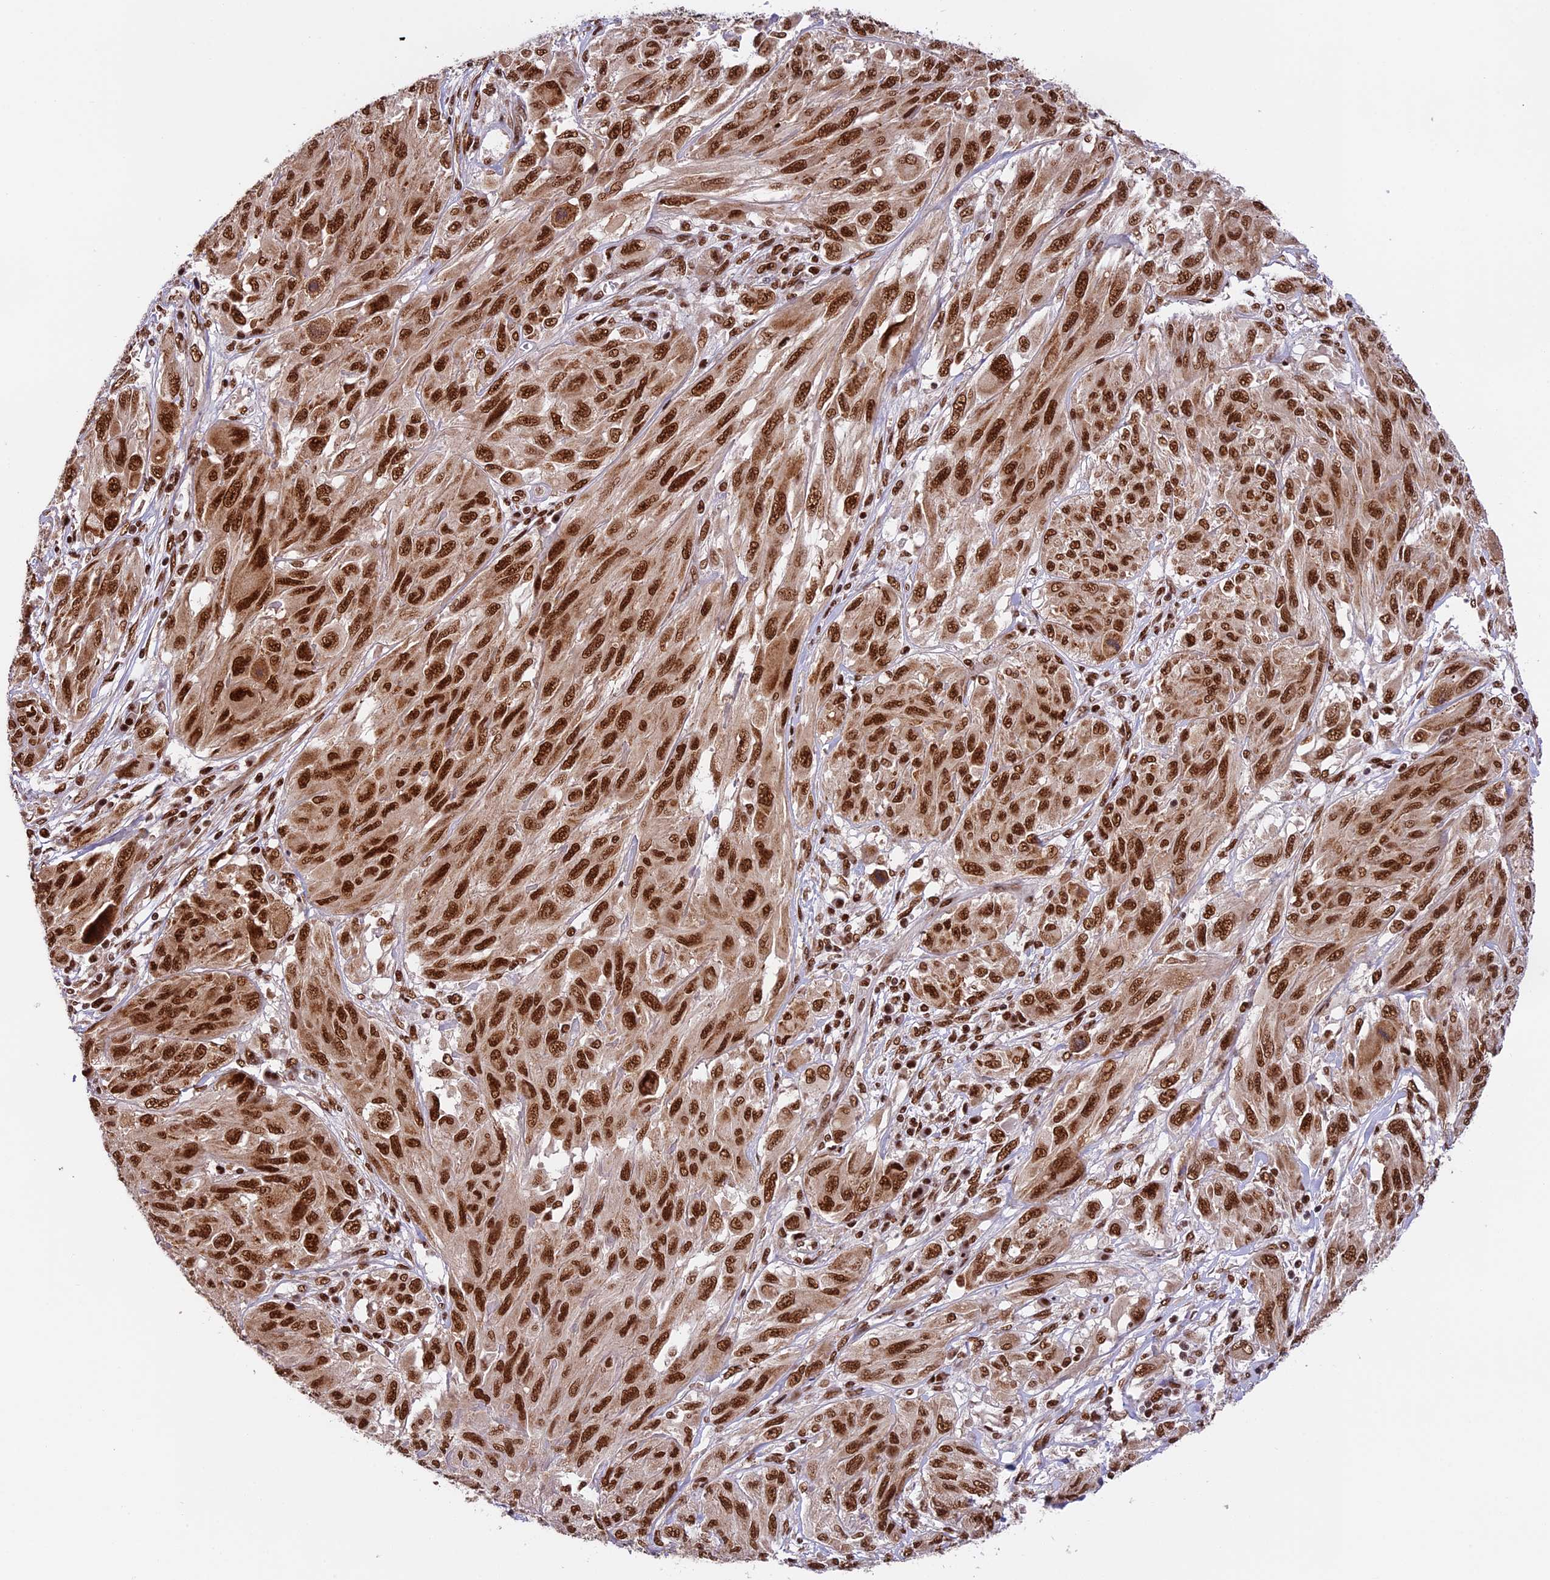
{"staining": {"intensity": "strong", "quantity": ">75%", "location": "cytoplasmic/membranous,nuclear"}, "tissue": "melanoma", "cell_type": "Tumor cells", "image_type": "cancer", "snomed": [{"axis": "morphology", "description": "Malignant melanoma, NOS"}, {"axis": "topography", "description": "Skin"}], "caption": "Strong cytoplasmic/membranous and nuclear protein staining is seen in approximately >75% of tumor cells in malignant melanoma.", "gene": "RAMAC", "patient": {"sex": "female", "age": 91}}